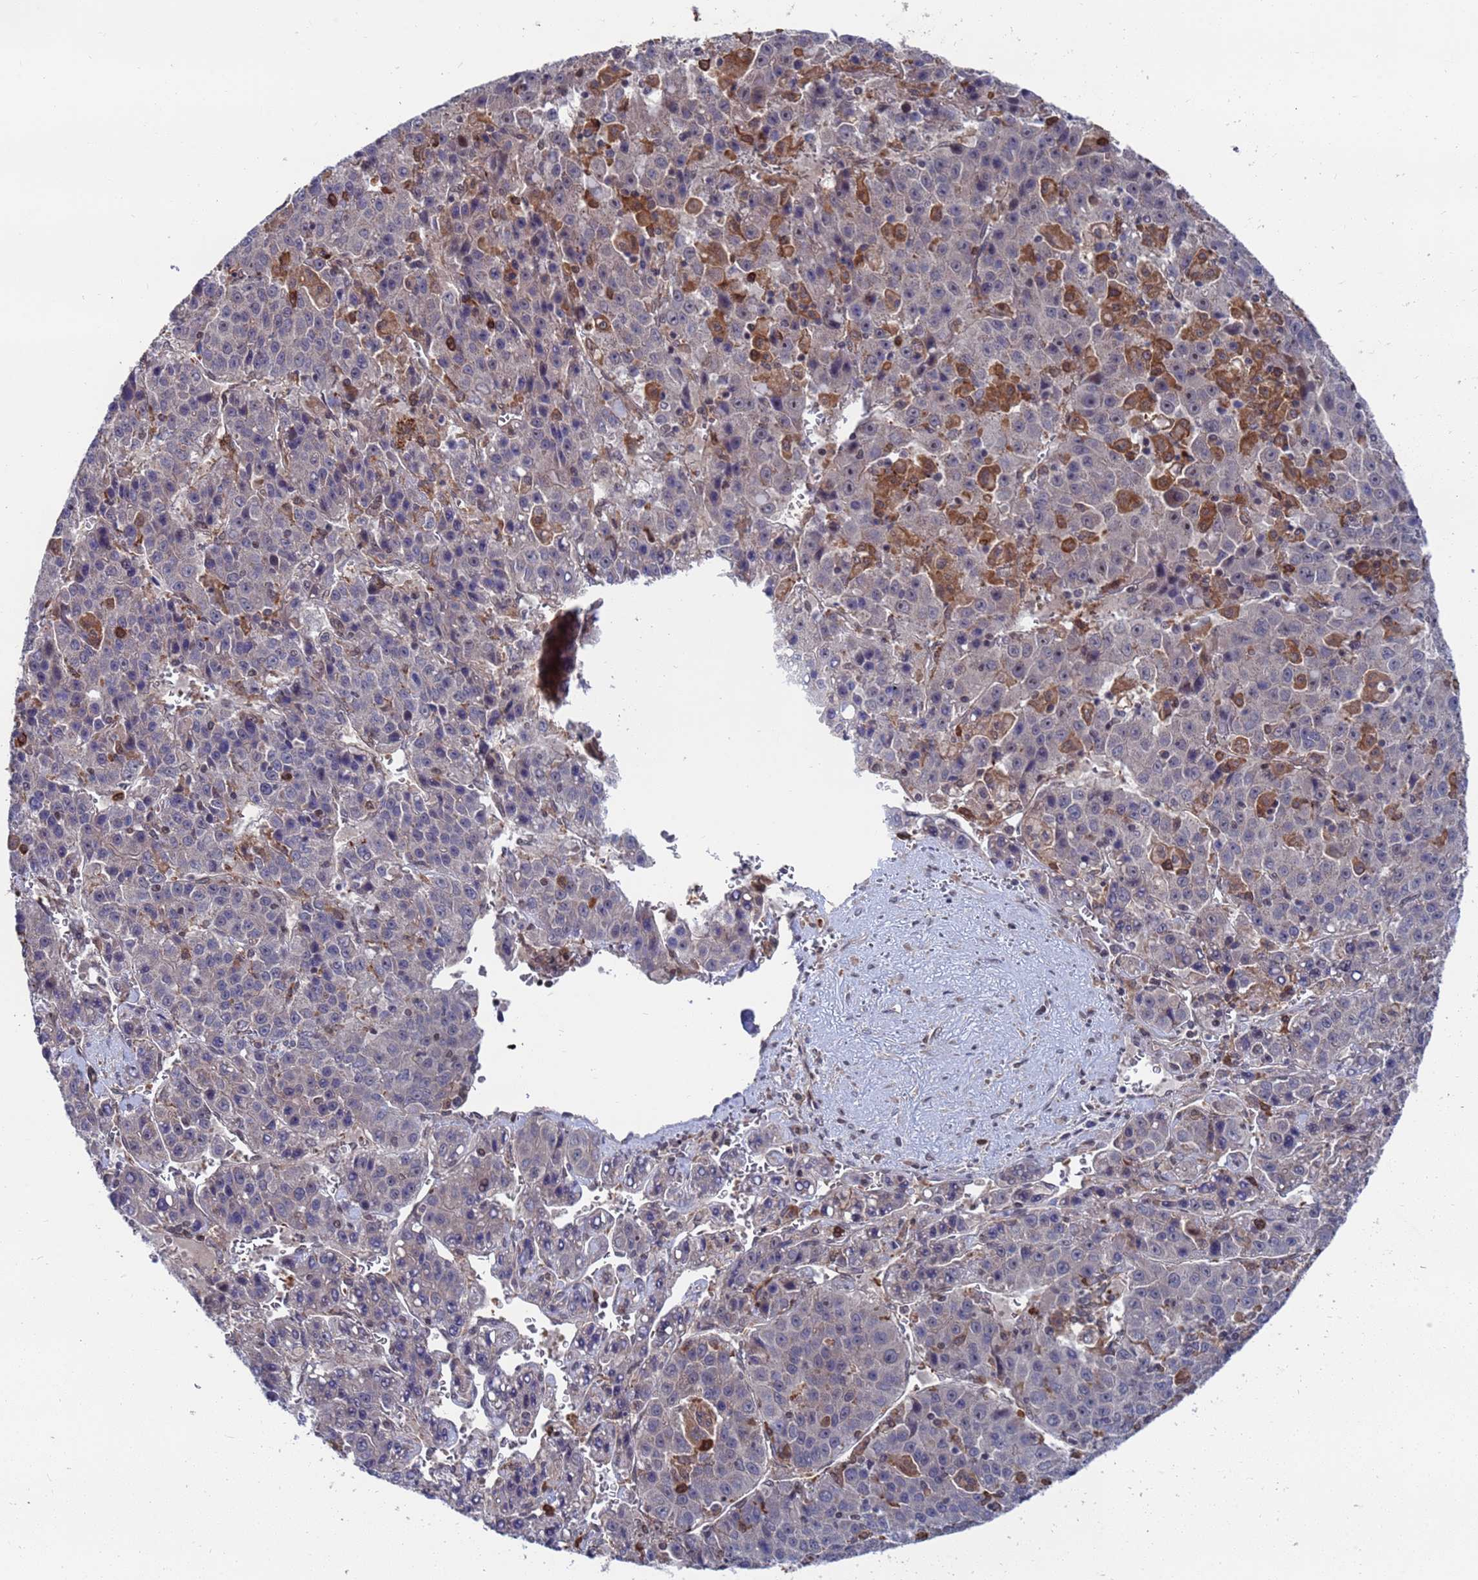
{"staining": {"intensity": "negative", "quantity": "none", "location": "none"}, "tissue": "liver cancer", "cell_type": "Tumor cells", "image_type": "cancer", "snomed": [{"axis": "morphology", "description": "Carcinoma, Hepatocellular, NOS"}, {"axis": "topography", "description": "Liver"}], "caption": "The histopathology image reveals no staining of tumor cells in liver hepatocellular carcinoma.", "gene": "TMBIM6", "patient": {"sex": "female", "age": 53}}